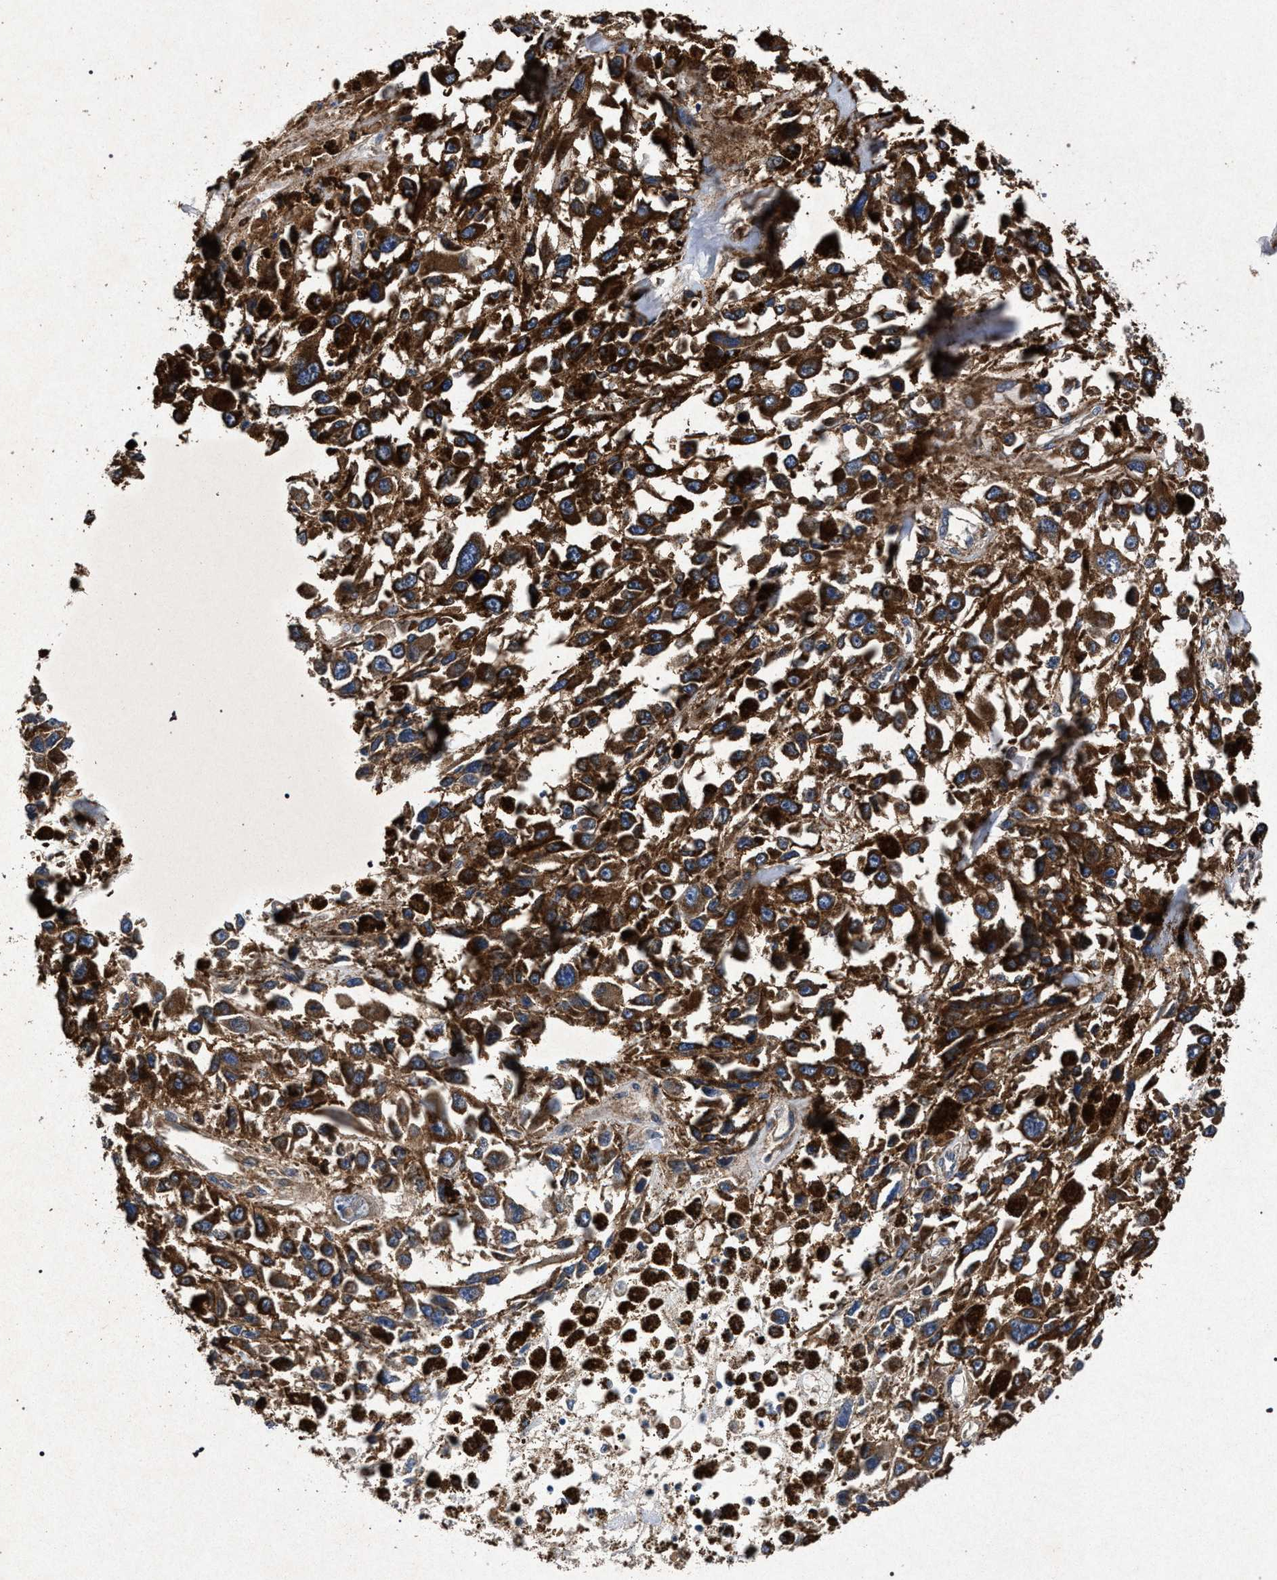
{"staining": {"intensity": "moderate", "quantity": ">75%", "location": "cytoplasmic/membranous"}, "tissue": "melanoma", "cell_type": "Tumor cells", "image_type": "cancer", "snomed": [{"axis": "morphology", "description": "Malignant melanoma, Metastatic site"}, {"axis": "topography", "description": "Lymph node"}], "caption": "Melanoma stained with DAB immunohistochemistry (IHC) demonstrates medium levels of moderate cytoplasmic/membranous positivity in about >75% of tumor cells.", "gene": "MARCKS", "patient": {"sex": "male", "age": 59}}